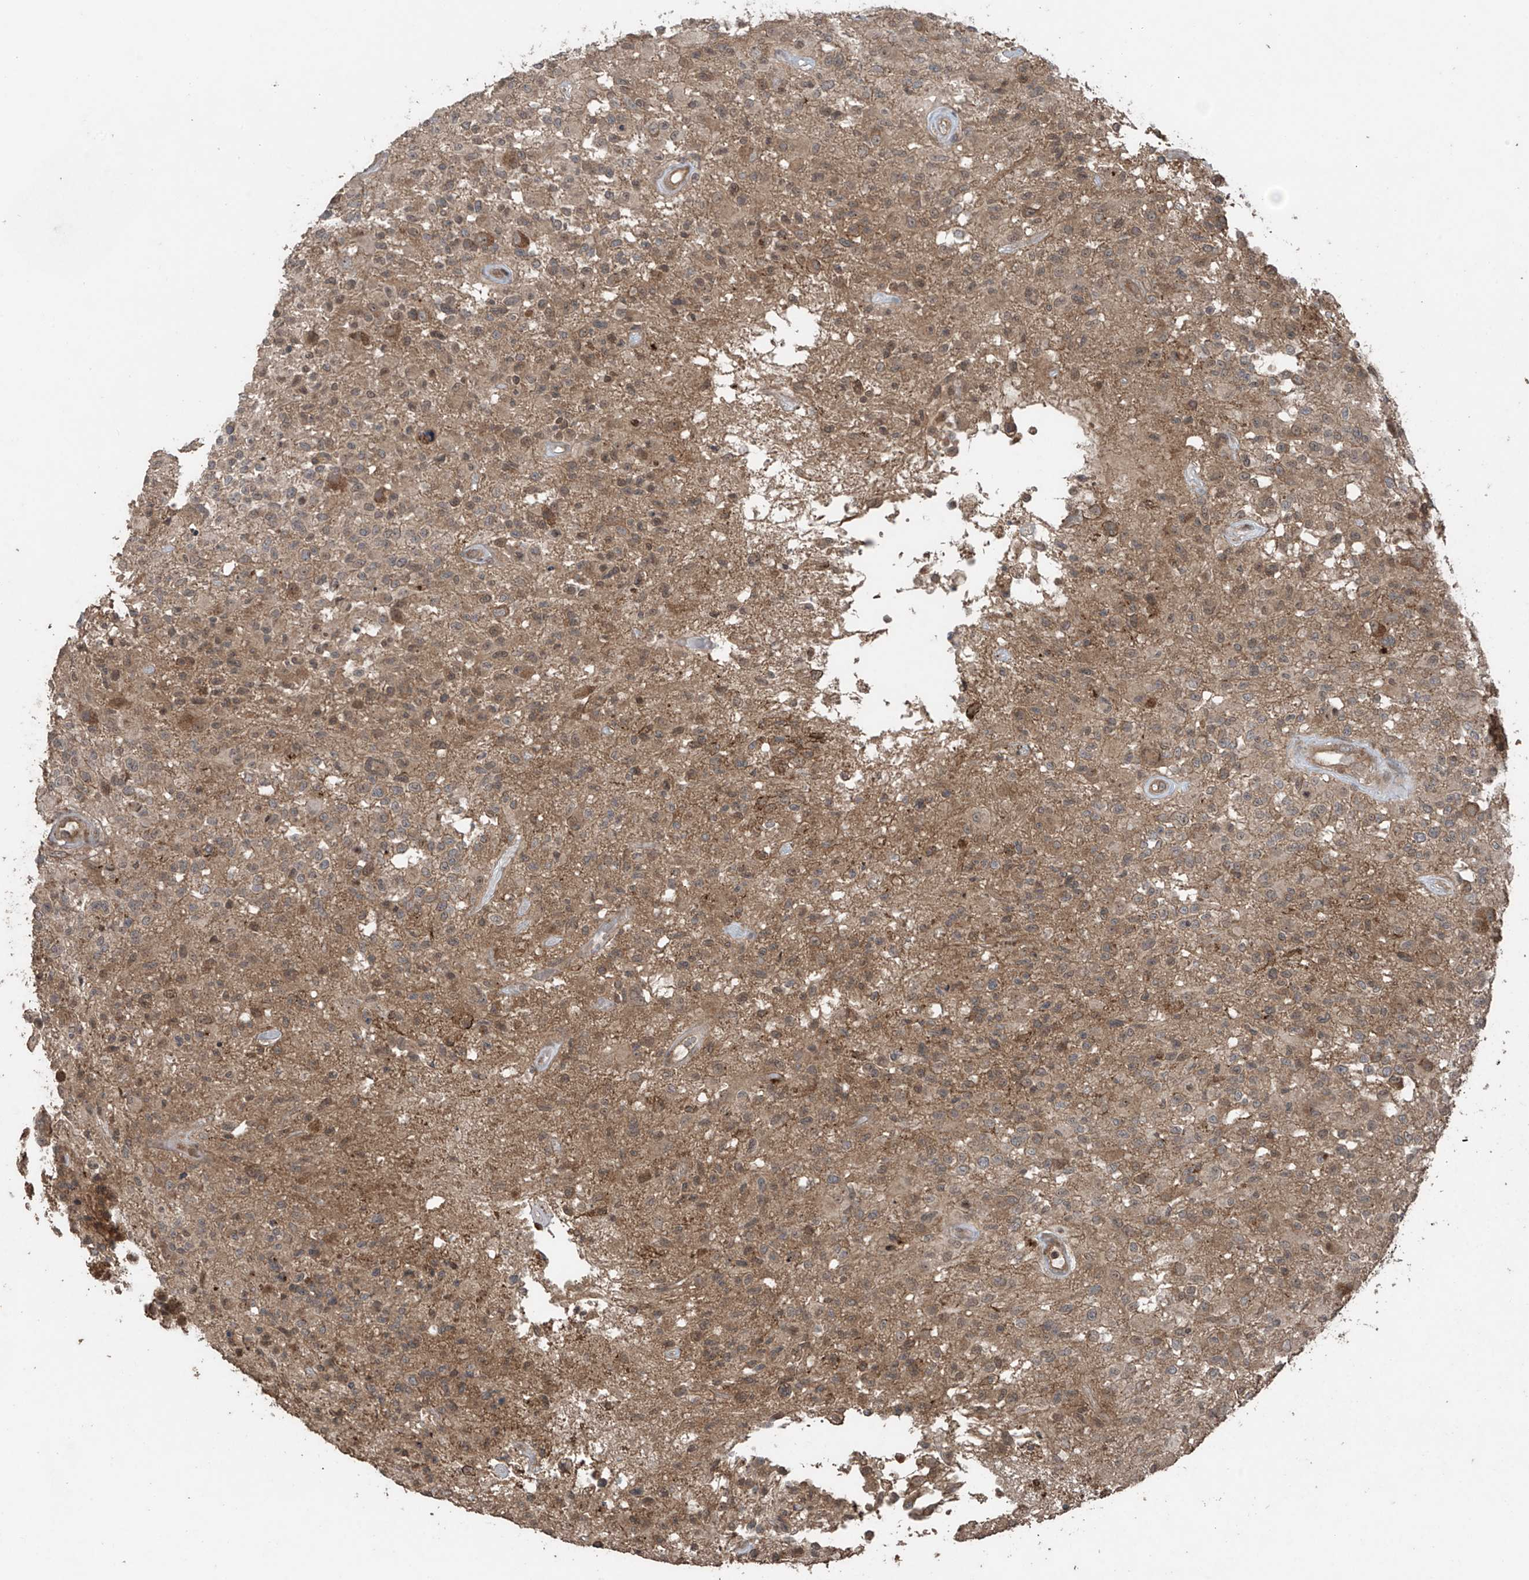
{"staining": {"intensity": "weak", "quantity": "25%-75%", "location": "cytoplasmic/membranous"}, "tissue": "glioma", "cell_type": "Tumor cells", "image_type": "cancer", "snomed": [{"axis": "morphology", "description": "Glioma, malignant, High grade"}, {"axis": "morphology", "description": "Glioblastoma, NOS"}, {"axis": "topography", "description": "Brain"}], "caption": "Immunohistochemical staining of high-grade glioma (malignant) demonstrates weak cytoplasmic/membranous protein staining in approximately 25%-75% of tumor cells.", "gene": "PGPEP1", "patient": {"sex": "male", "age": 60}}